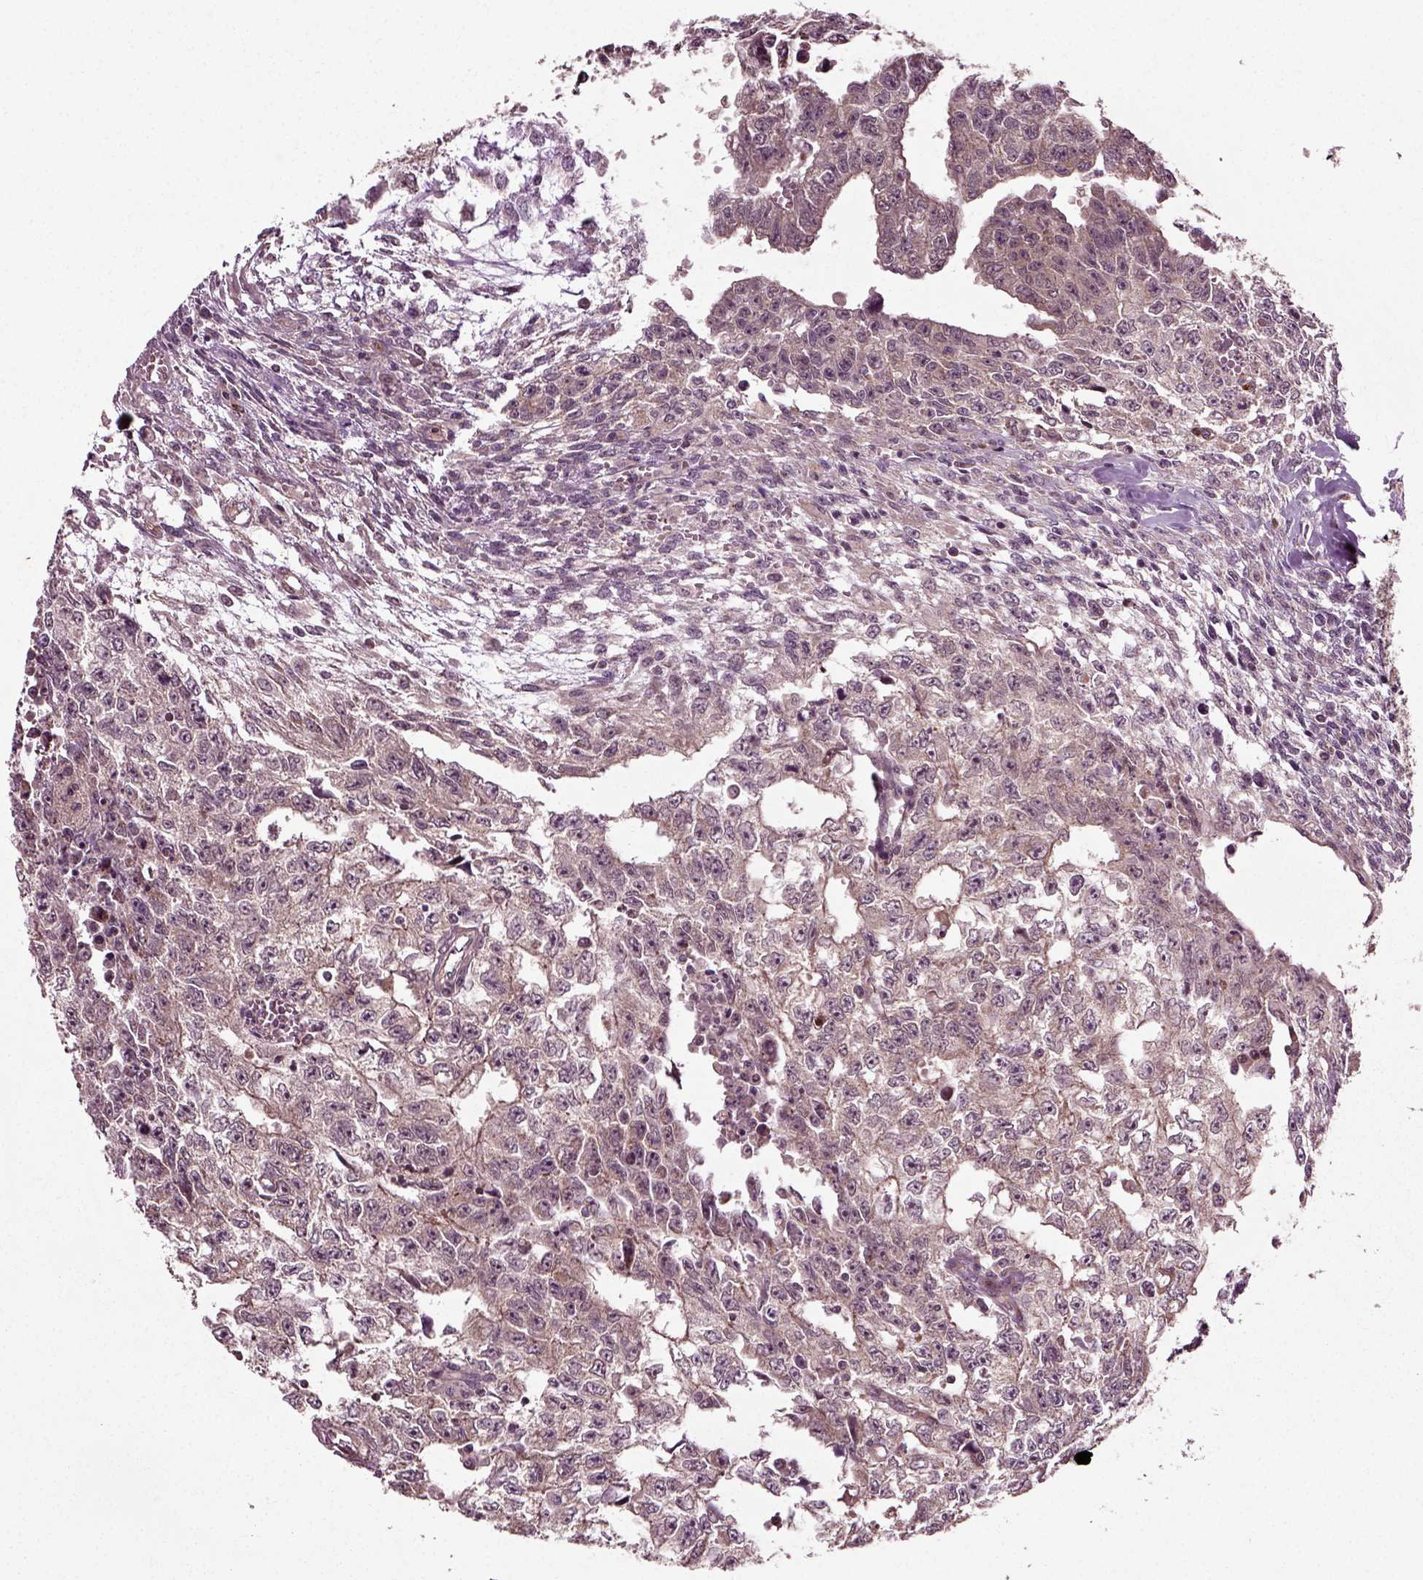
{"staining": {"intensity": "weak", "quantity": "<25%", "location": "cytoplasmic/membranous"}, "tissue": "testis cancer", "cell_type": "Tumor cells", "image_type": "cancer", "snomed": [{"axis": "morphology", "description": "Carcinoma, Embryonal, NOS"}, {"axis": "morphology", "description": "Teratoma, malignant, NOS"}, {"axis": "topography", "description": "Testis"}], "caption": "The histopathology image exhibits no staining of tumor cells in testis cancer.", "gene": "PLCD3", "patient": {"sex": "male", "age": 24}}